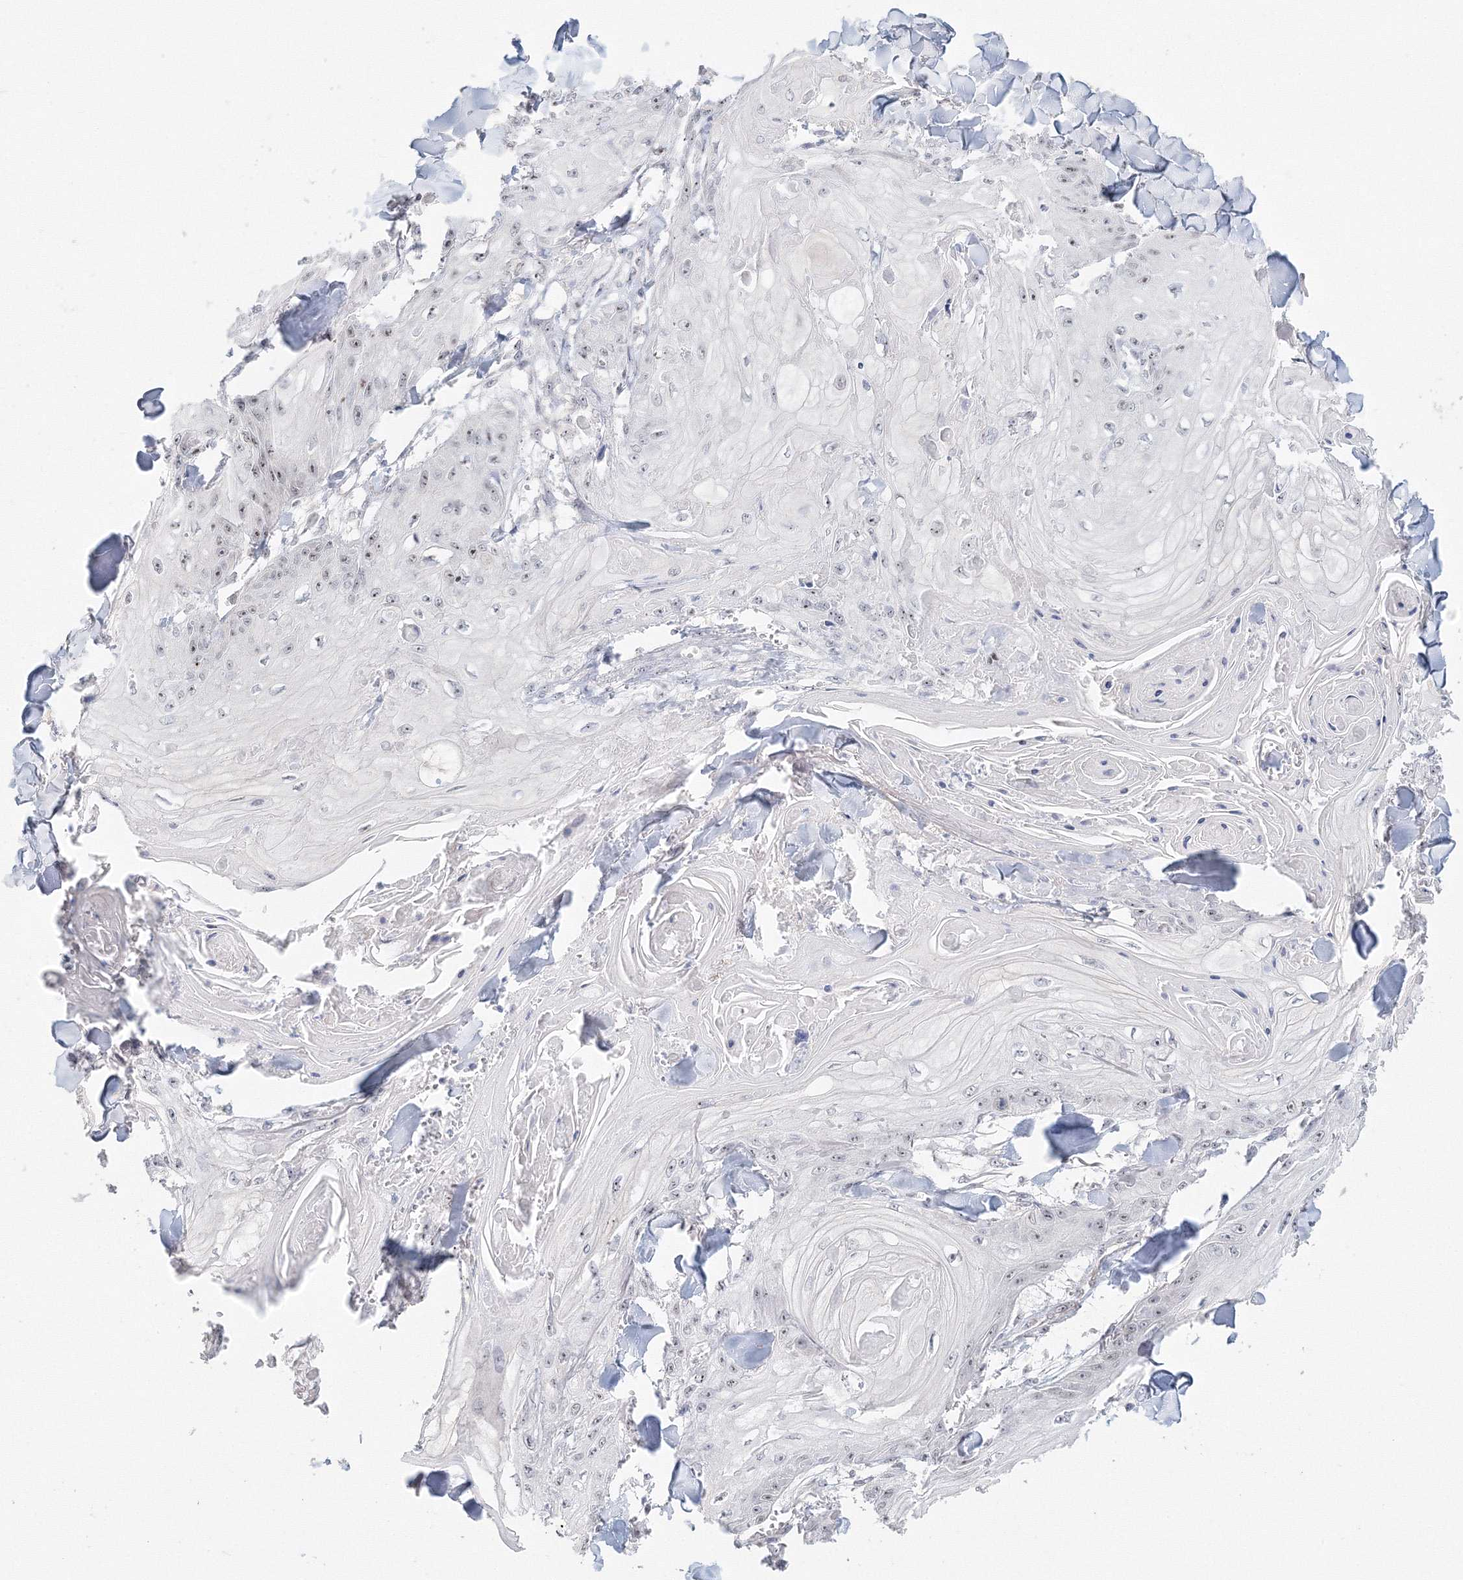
{"staining": {"intensity": "weak", "quantity": "25%-75%", "location": "nuclear"}, "tissue": "skin cancer", "cell_type": "Tumor cells", "image_type": "cancer", "snomed": [{"axis": "morphology", "description": "Squamous cell carcinoma, NOS"}, {"axis": "topography", "description": "Skin"}], "caption": "Immunohistochemistry (IHC) photomicrograph of human skin cancer stained for a protein (brown), which displays low levels of weak nuclear positivity in approximately 25%-75% of tumor cells.", "gene": "SIRT7", "patient": {"sex": "male", "age": 74}}